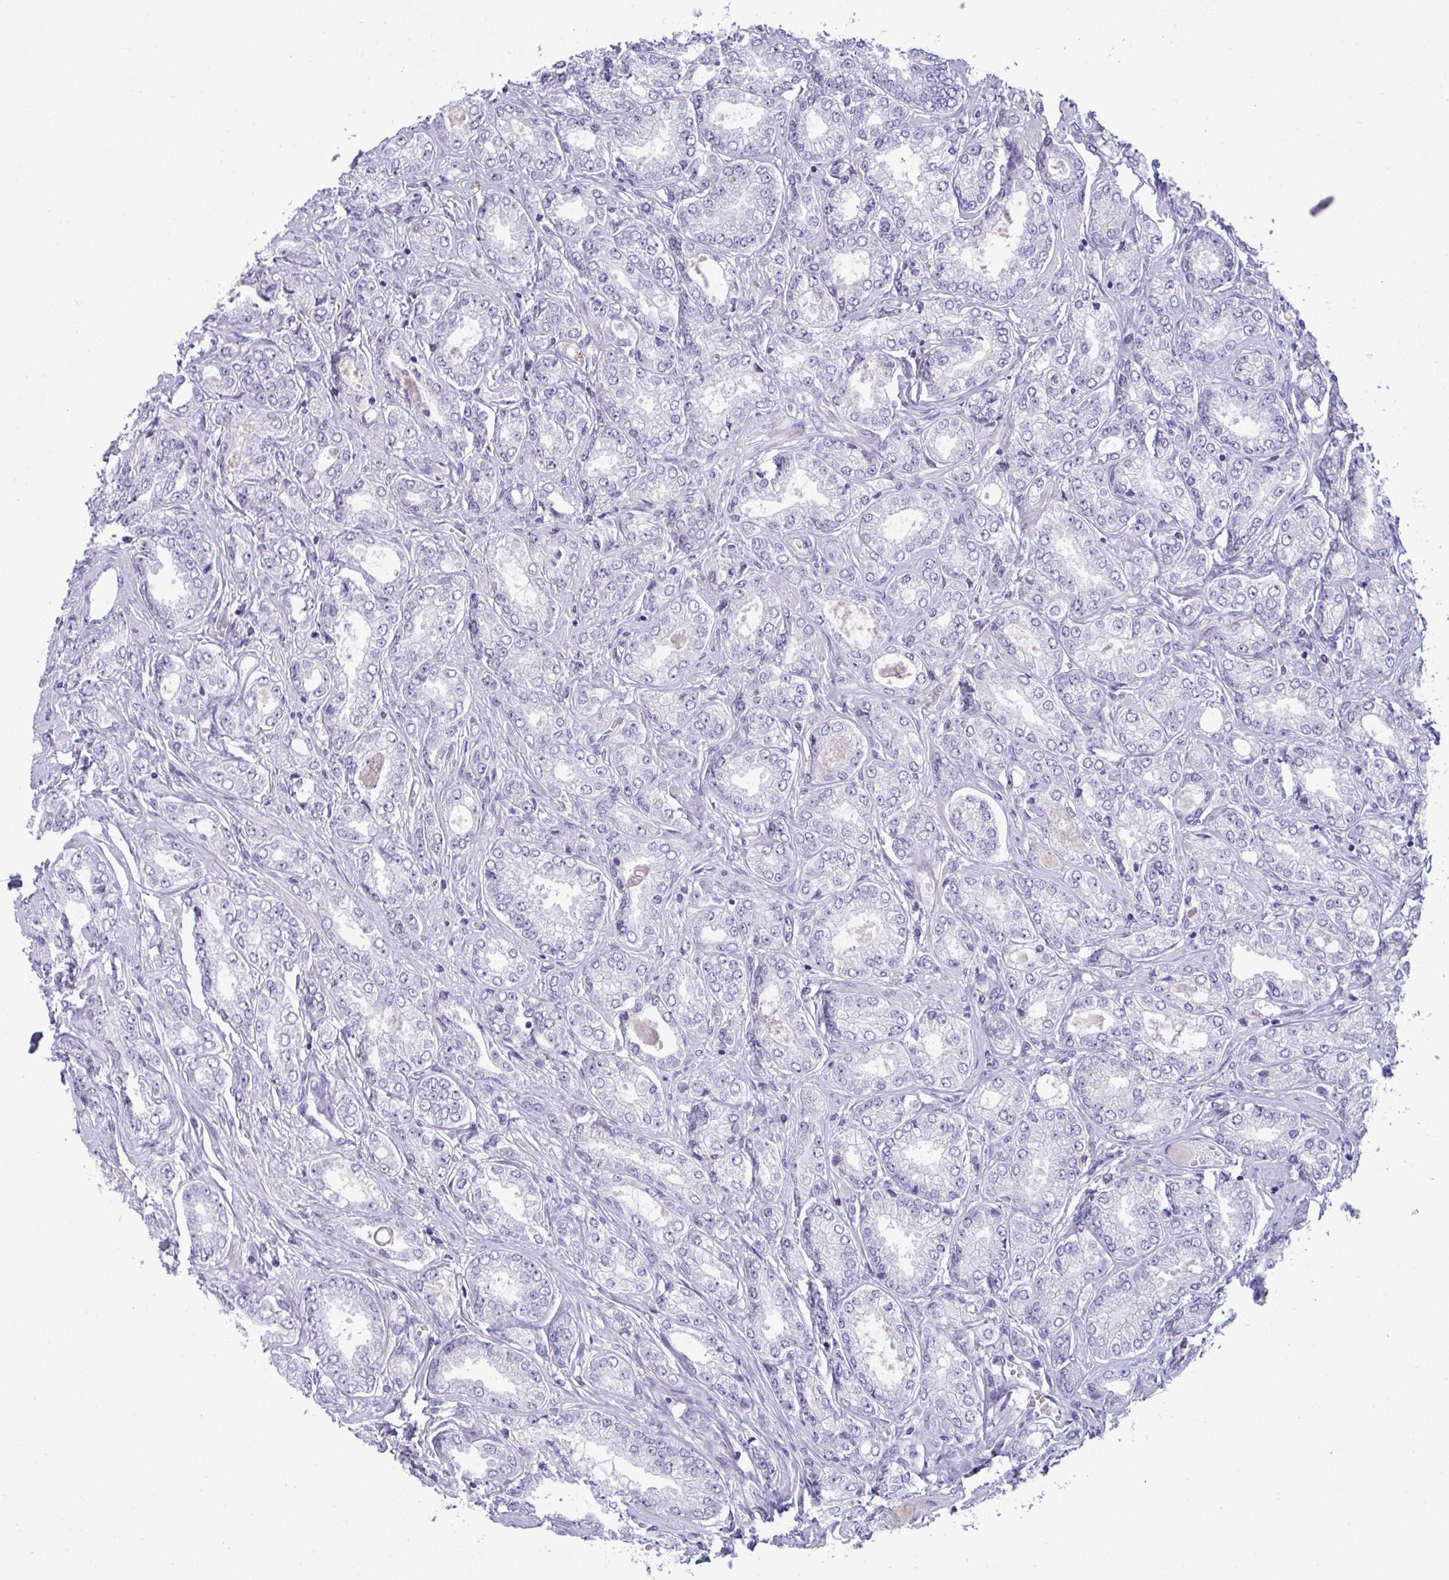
{"staining": {"intensity": "negative", "quantity": "none", "location": "none"}, "tissue": "prostate cancer", "cell_type": "Tumor cells", "image_type": "cancer", "snomed": [{"axis": "morphology", "description": "Adenocarcinoma, High grade"}, {"axis": "topography", "description": "Prostate"}], "caption": "The IHC photomicrograph has no significant positivity in tumor cells of prostate cancer tissue. (DAB (3,3'-diaminobenzidine) immunohistochemistry visualized using brightfield microscopy, high magnification).", "gene": "PIGZ", "patient": {"sex": "male", "age": 68}}